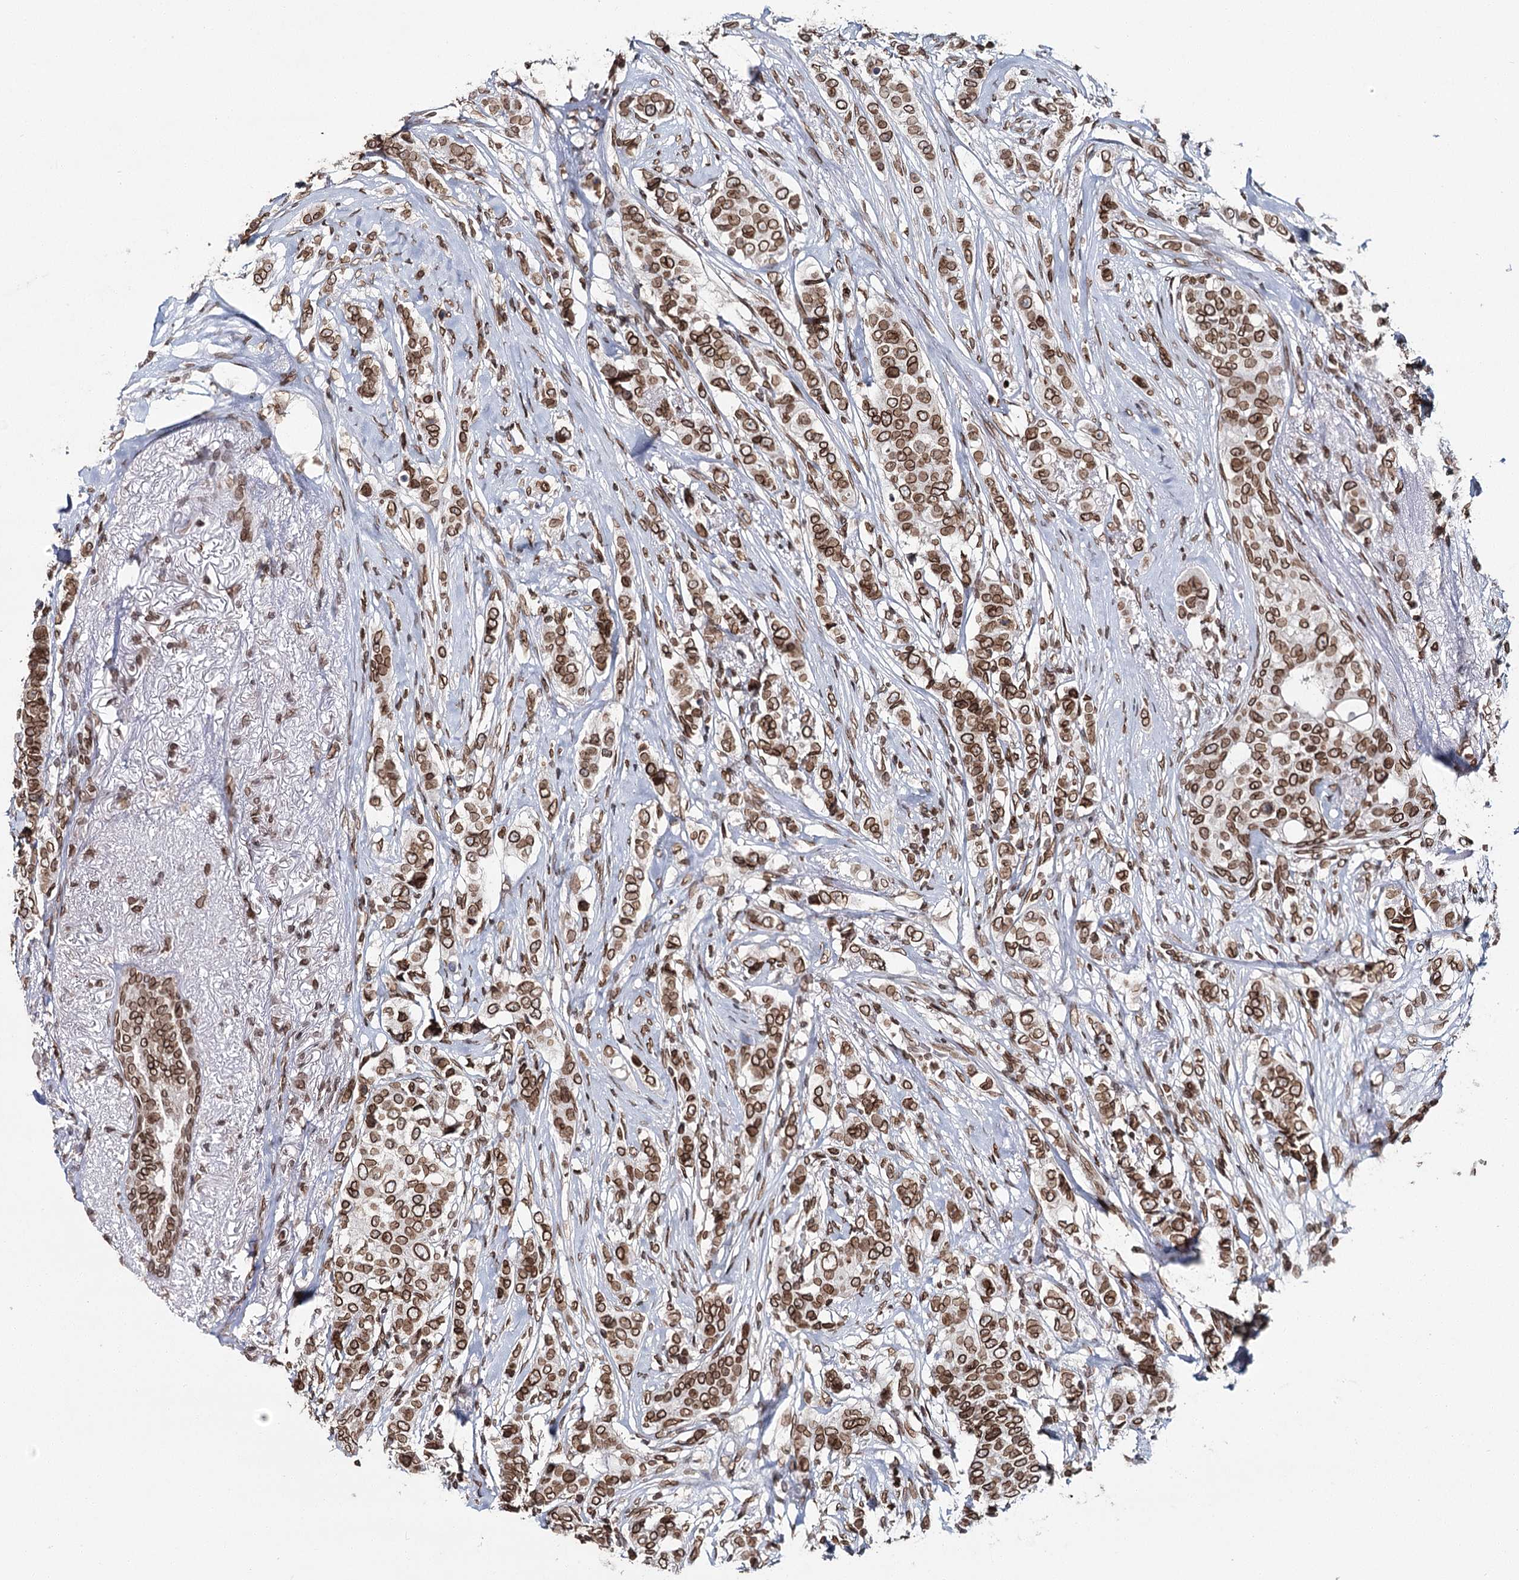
{"staining": {"intensity": "strong", "quantity": ">75%", "location": "cytoplasmic/membranous,nuclear"}, "tissue": "breast cancer", "cell_type": "Tumor cells", "image_type": "cancer", "snomed": [{"axis": "morphology", "description": "Lobular carcinoma"}, {"axis": "topography", "description": "Breast"}], "caption": "Breast cancer was stained to show a protein in brown. There is high levels of strong cytoplasmic/membranous and nuclear expression in approximately >75% of tumor cells.", "gene": "KIAA0930", "patient": {"sex": "female", "age": 51}}